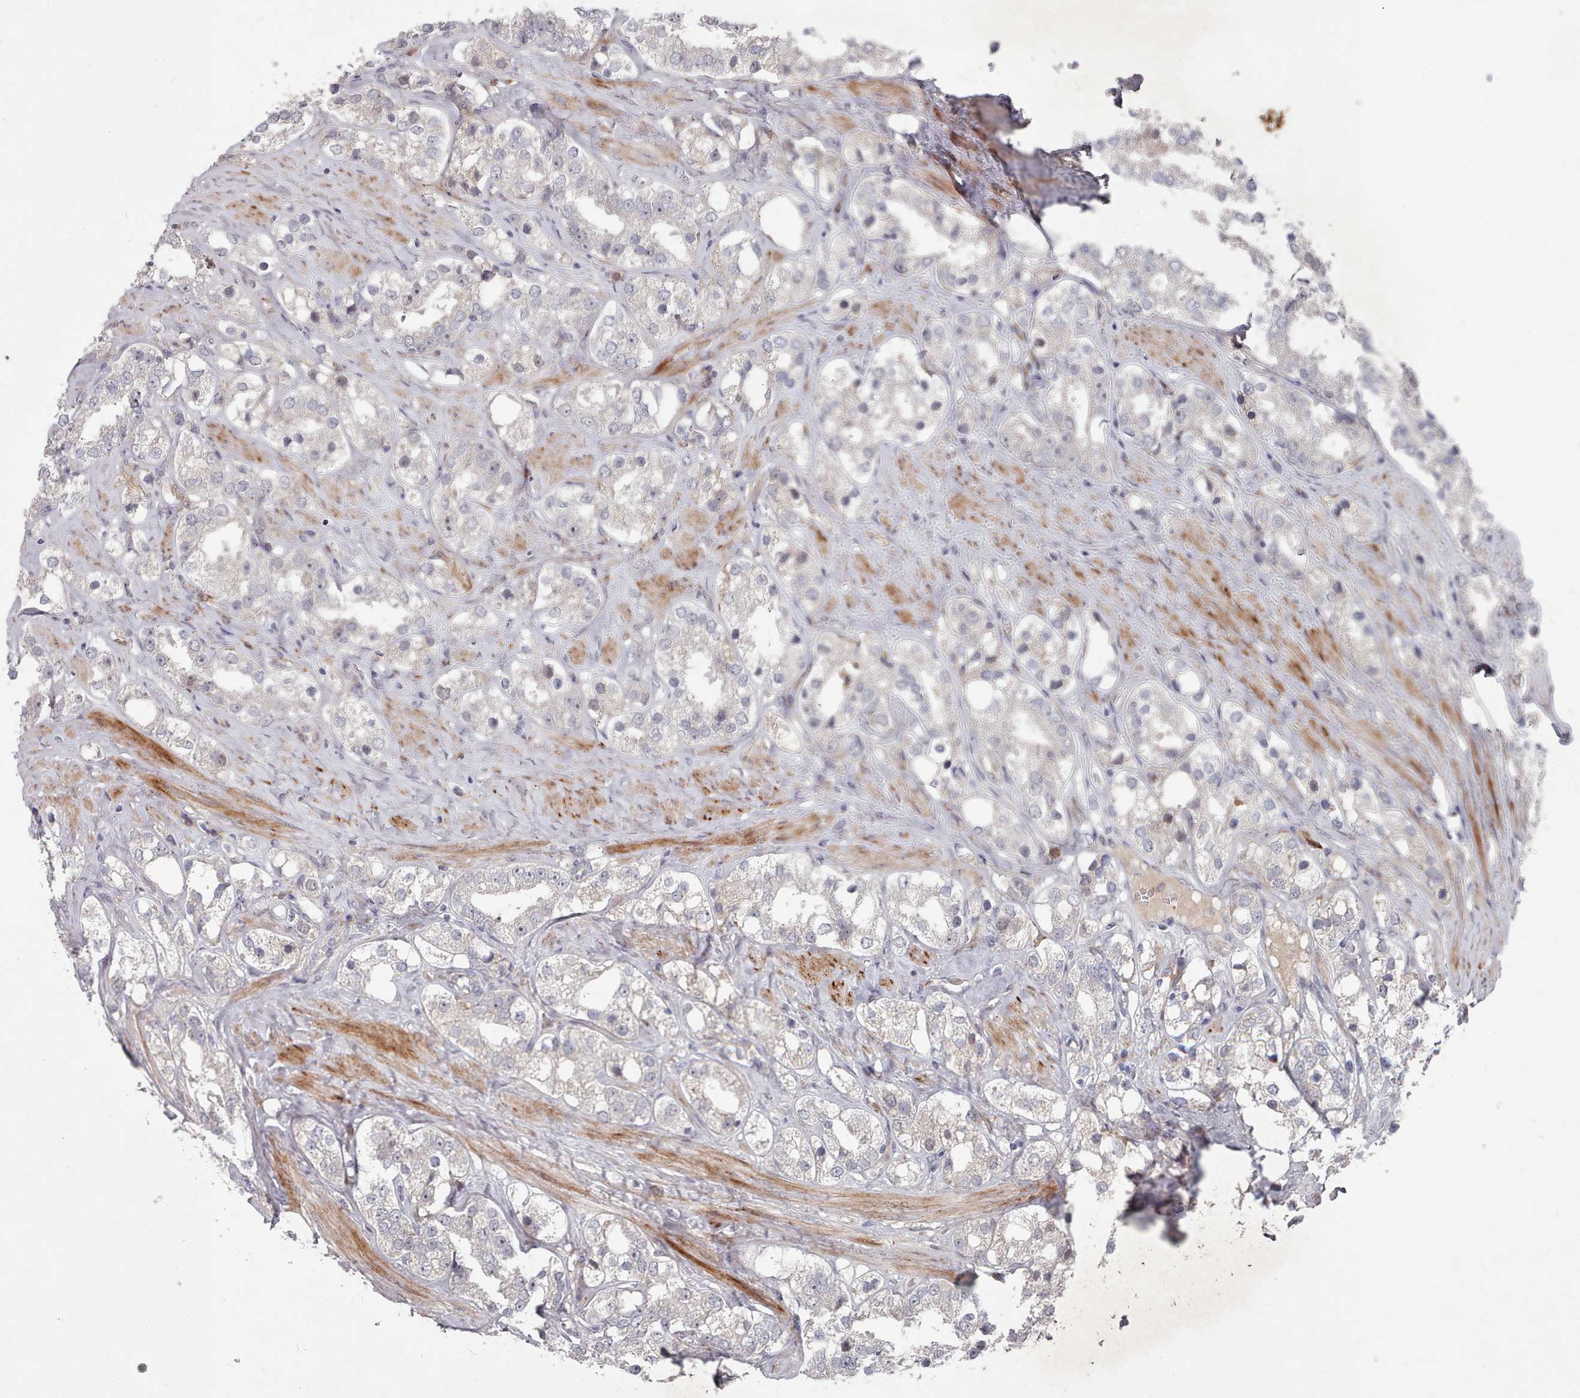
{"staining": {"intensity": "negative", "quantity": "none", "location": "none"}, "tissue": "prostate cancer", "cell_type": "Tumor cells", "image_type": "cancer", "snomed": [{"axis": "morphology", "description": "Adenocarcinoma, NOS"}, {"axis": "topography", "description": "Prostate"}], "caption": "This photomicrograph is of prostate cancer (adenocarcinoma) stained with immunohistochemistry (IHC) to label a protein in brown with the nuclei are counter-stained blue. There is no expression in tumor cells.", "gene": "COL8A2", "patient": {"sex": "male", "age": 79}}